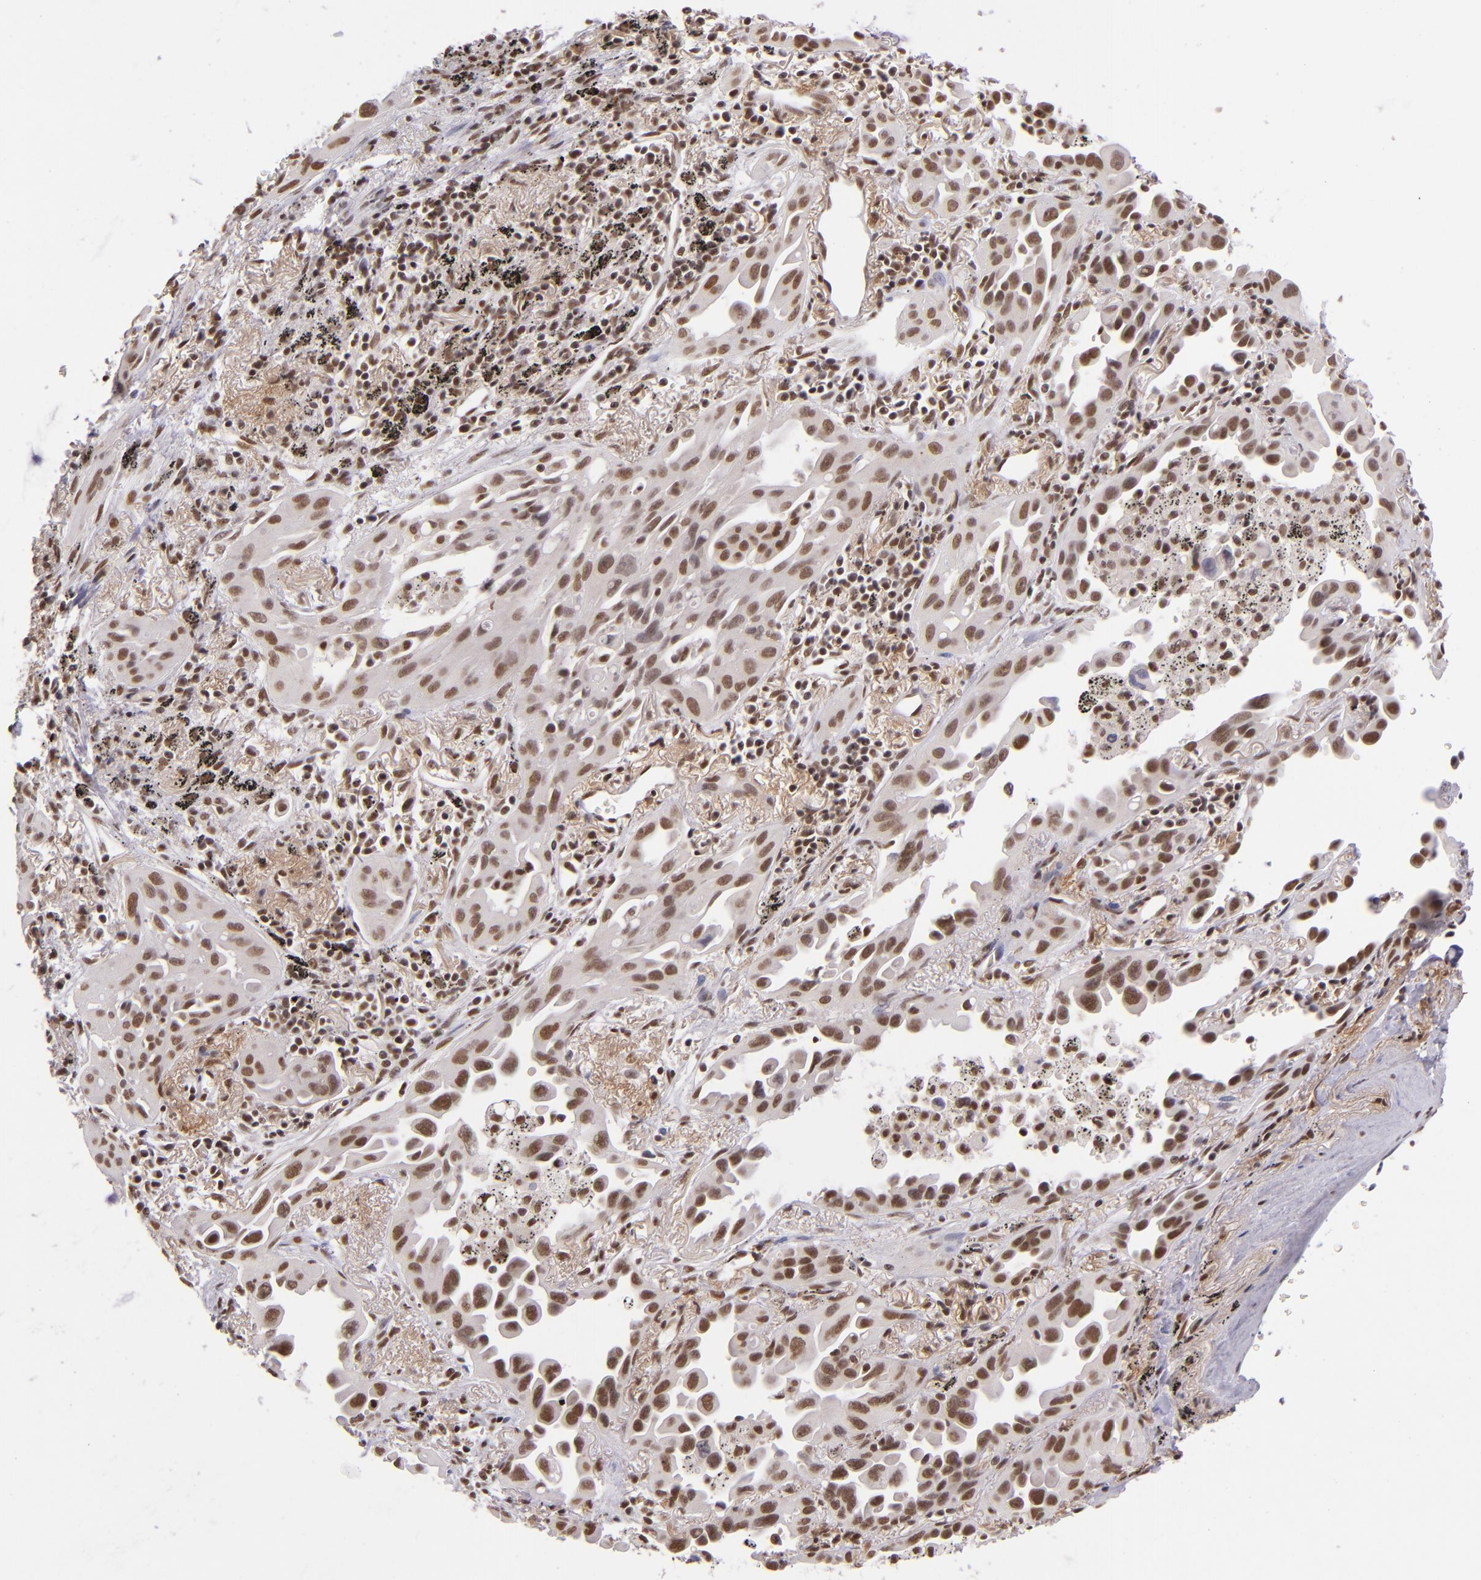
{"staining": {"intensity": "moderate", "quantity": ">75%", "location": "nuclear"}, "tissue": "lung cancer", "cell_type": "Tumor cells", "image_type": "cancer", "snomed": [{"axis": "morphology", "description": "Adenocarcinoma, NOS"}, {"axis": "topography", "description": "Lung"}], "caption": "Tumor cells show medium levels of moderate nuclear positivity in about >75% of cells in lung cancer. The staining is performed using DAB (3,3'-diaminobenzidine) brown chromogen to label protein expression. The nuclei are counter-stained blue using hematoxylin.", "gene": "ZNF148", "patient": {"sex": "male", "age": 68}}